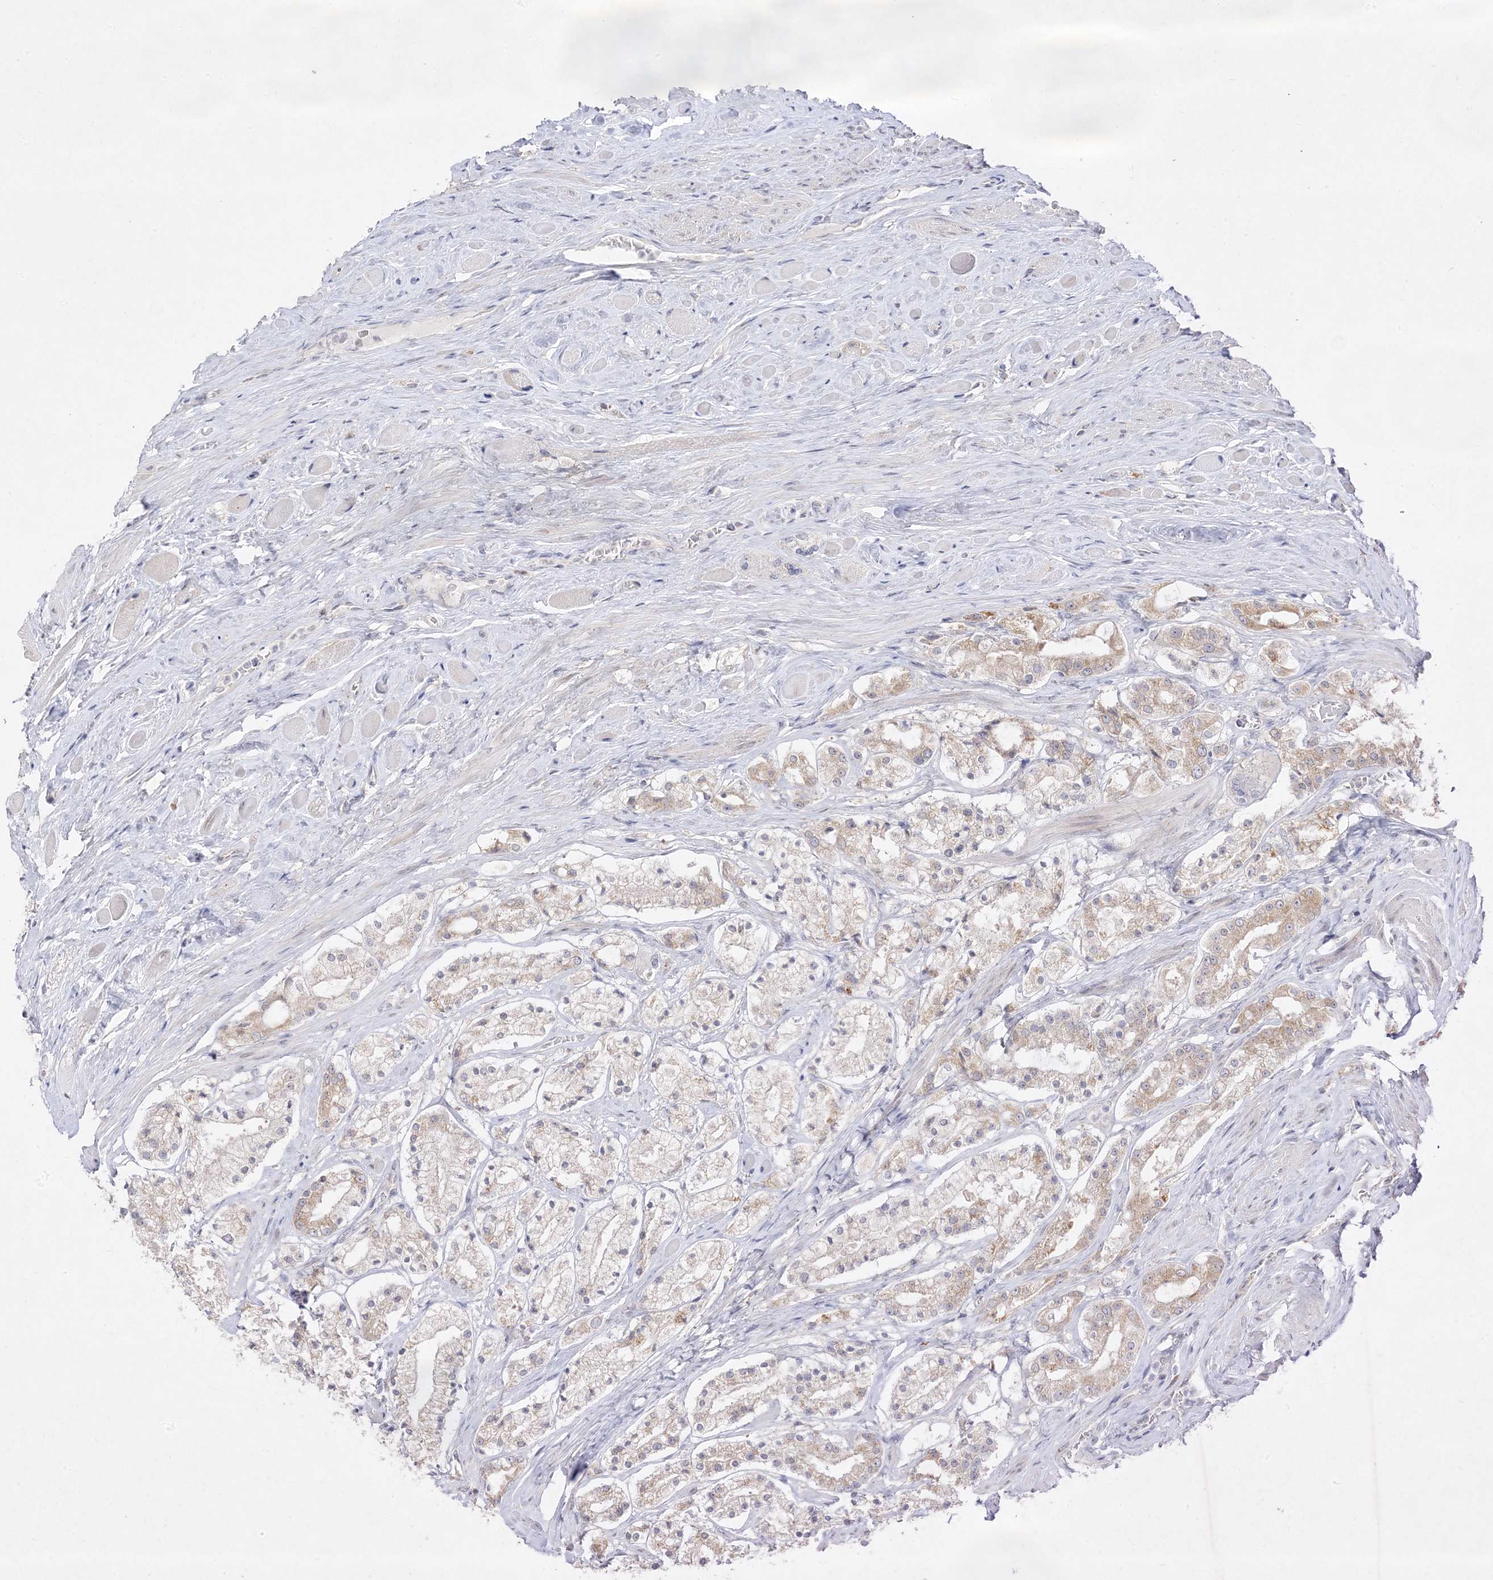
{"staining": {"intensity": "weak", "quantity": "<25%", "location": "cytoplasmic/membranous"}, "tissue": "prostate cancer", "cell_type": "Tumor cells", "image_type": "cancer", "snomed": [{"axis": "morphology", "description": "Adenocarcinoma, High grade"}, {"axis": "topography", "description": "Prostate"}], "caption": "Adenocarcinoma (high-grade) (prostate) was stained to show a protein in brown. There is no significant expression in tumor cells.", "gene": "C2CD2", "patient": {"sex": "male", "age": 64}}